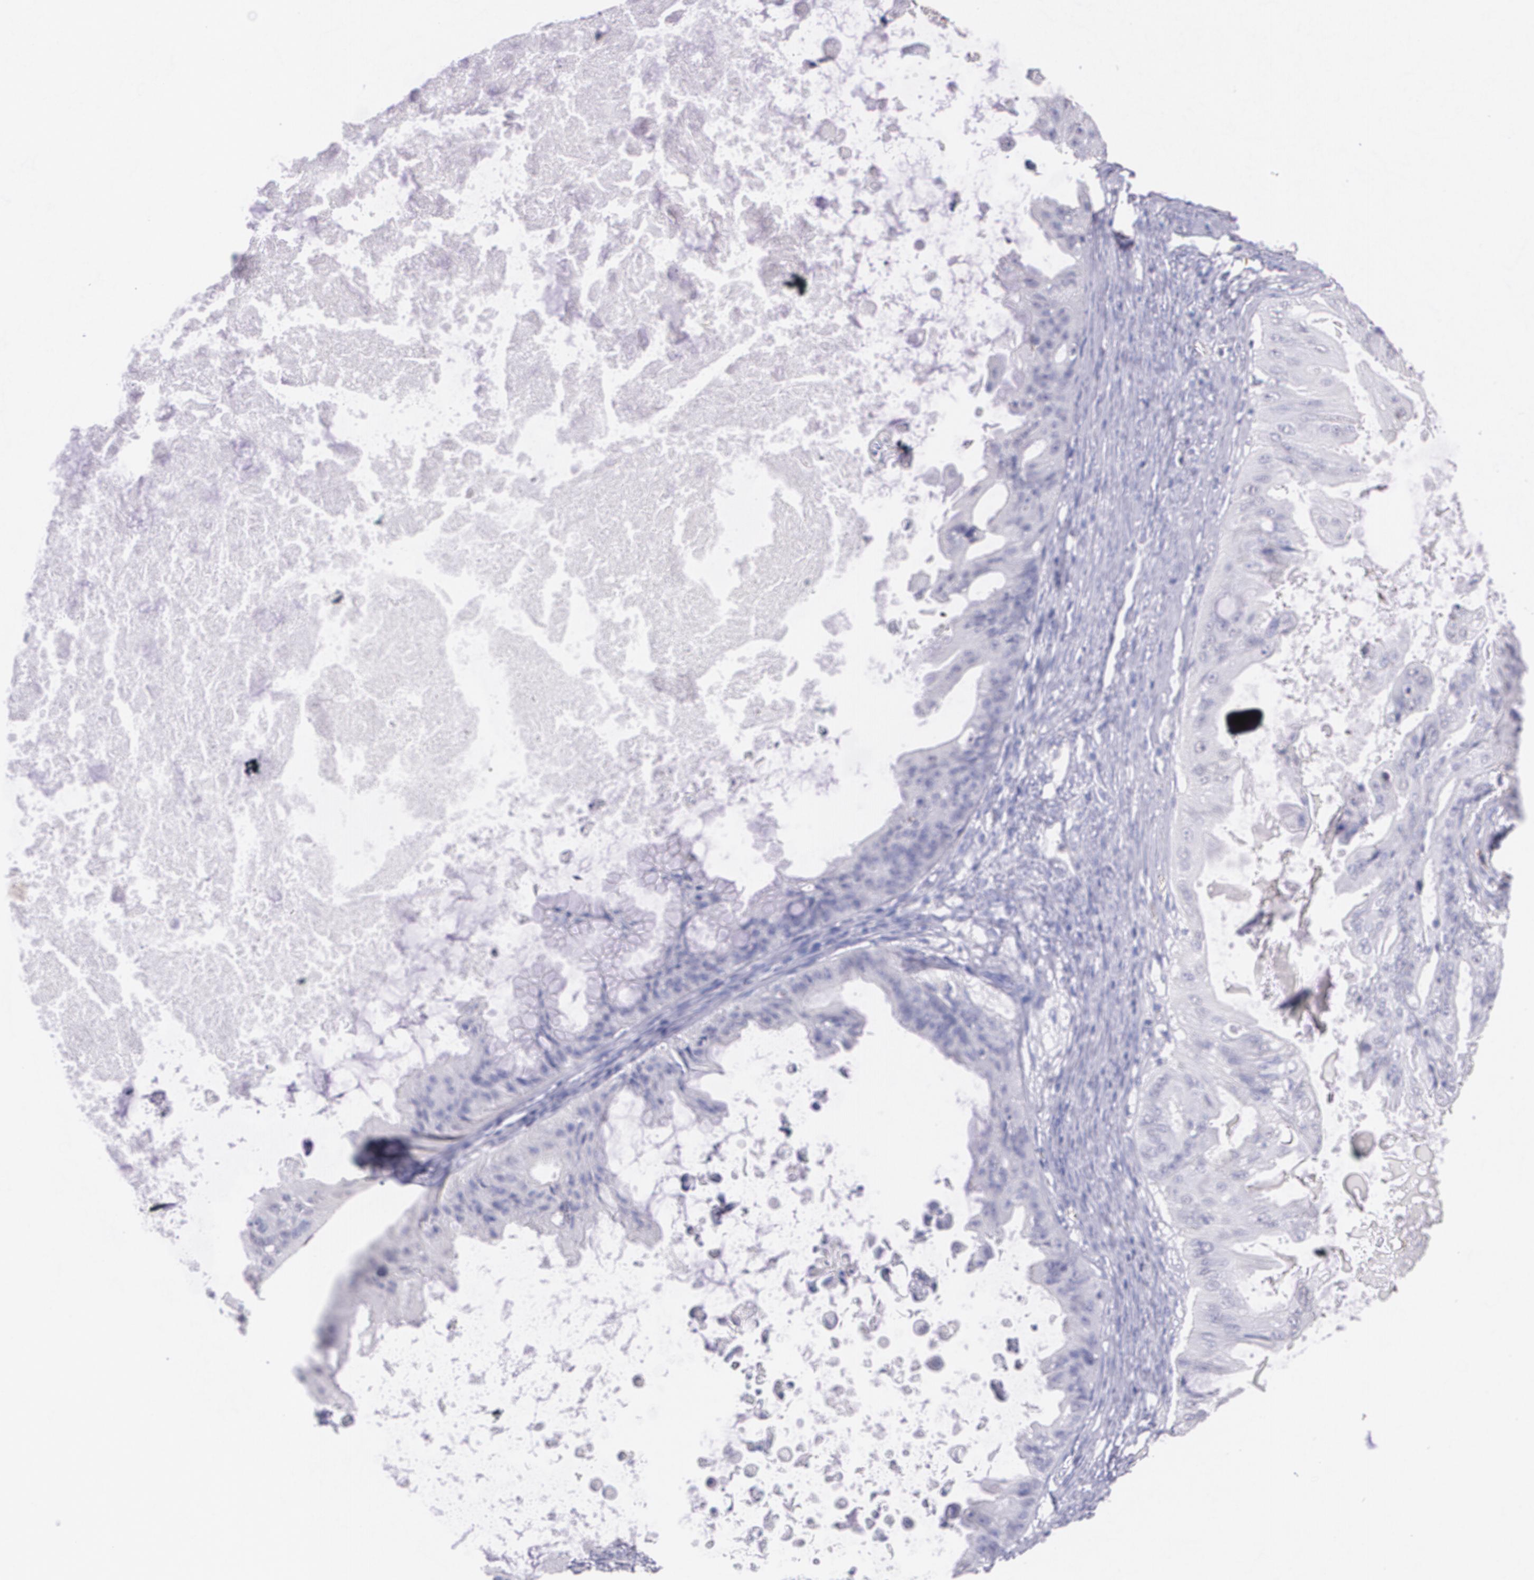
{"staining": {"intensity": "negative", "quantity": "none", "location": "none"}, "tissue": "ovarian cancer", "cell_type": "Tumor cells", "image_type": "cancer", "snomed": [{"axis": "morphology", "description": "Cystadenocarcinoma, mucinous, NOS"}, {"axis": "topography", "description": "Ovary"}], "caption": "Ovarian cancer (mucinous cystadenocarcinoma) was stained to show a protein in brown. There is no significant positivity in tumor cells.", "gene": "RTN1", "patient": {"sex": "female", "age": 37}}